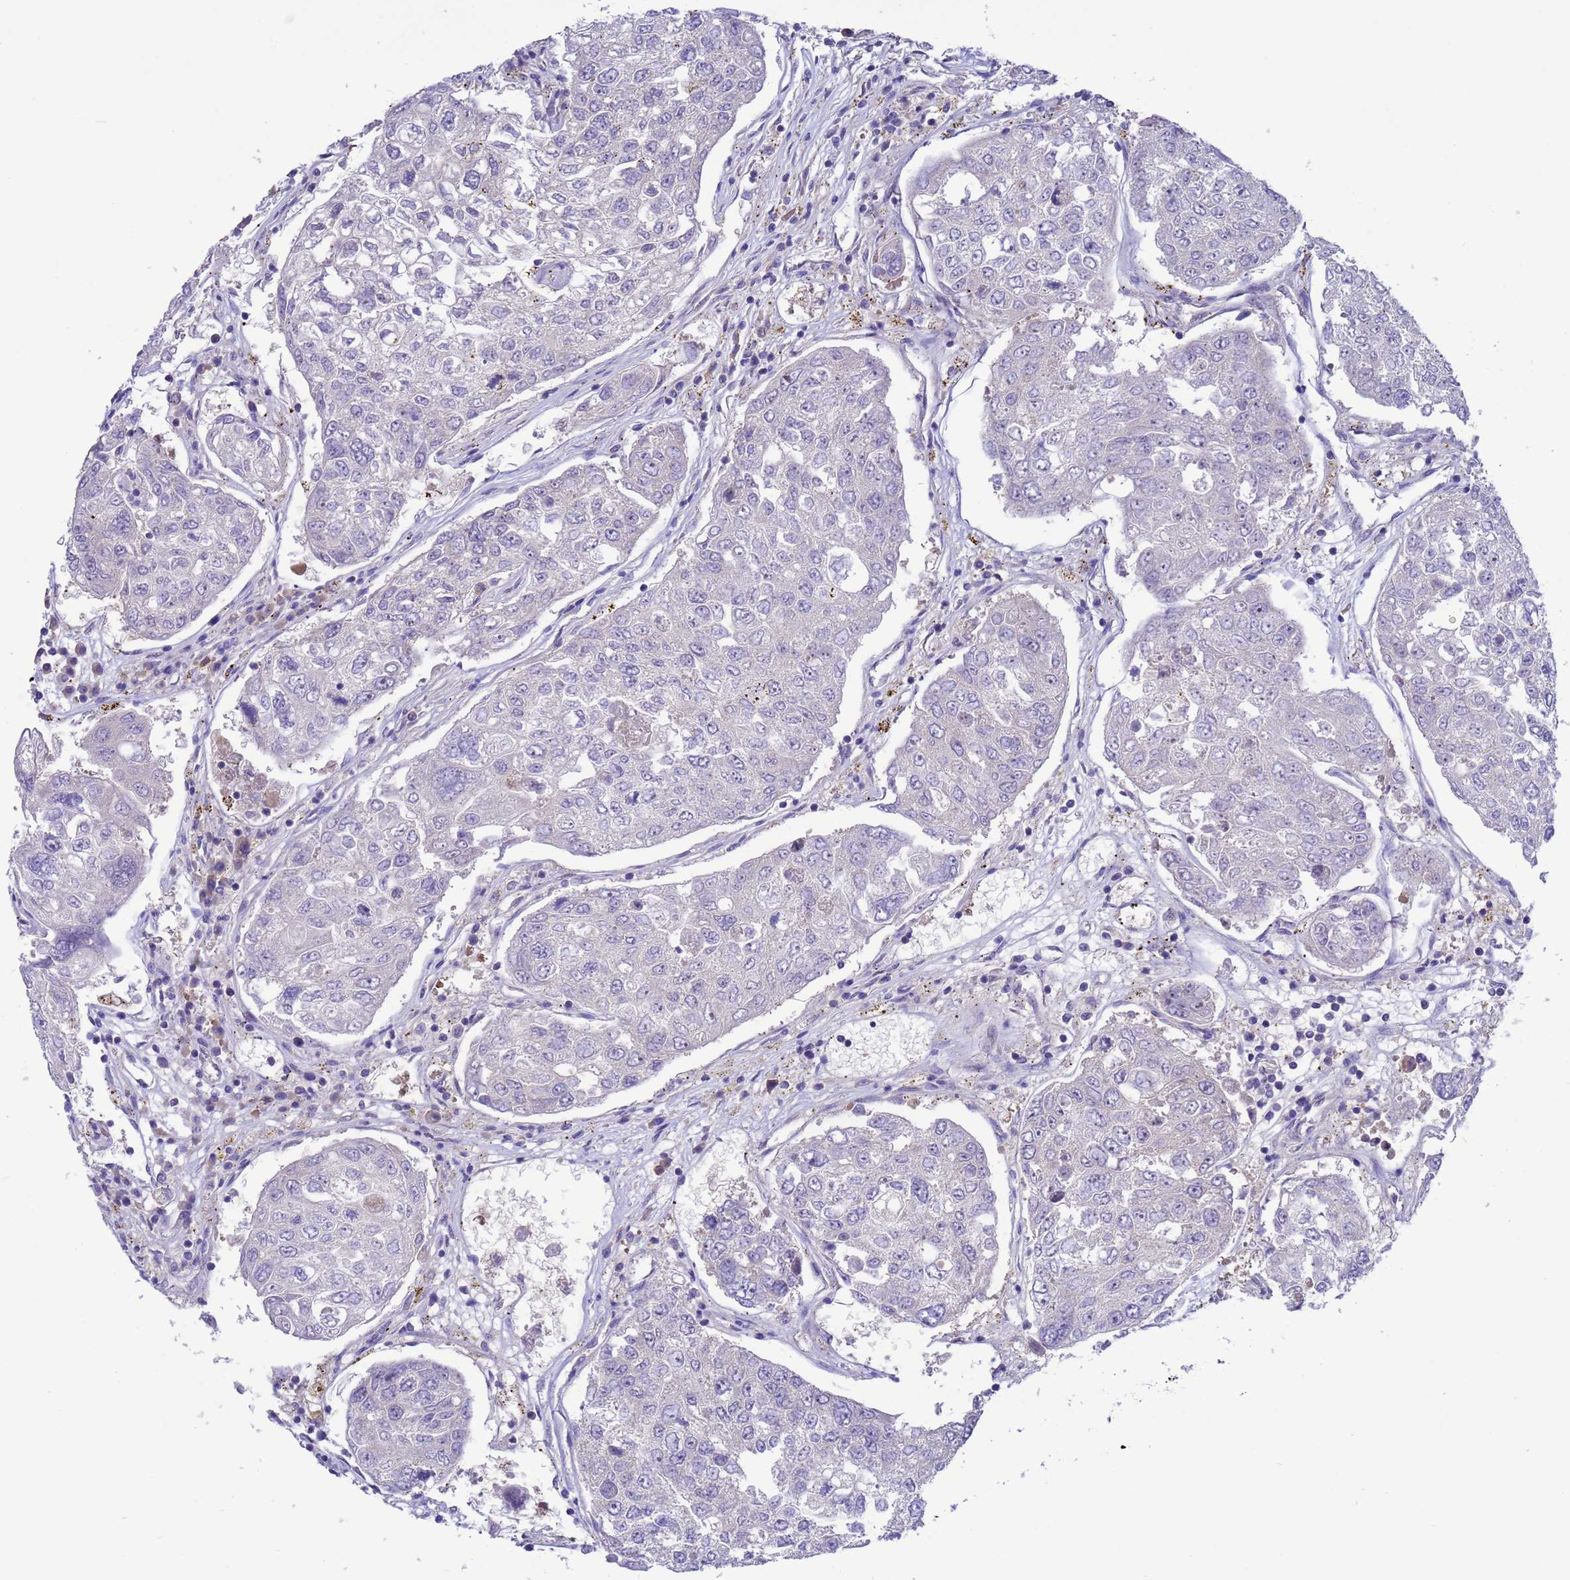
{"staining": {"intensity": "moderate", "quantity": "25%-75%", "location": "nuclear"}, "tissue": "urothelial cancer", "cell_type": "Tumor cells", "image_type": "cancer", "snomed": [{"axis": "morphology", "description": "Urothelial carcinoma, High grade"}, {"axis": "topography", "description": "Lymph node"}, {"axis": "topography", "description": "Urinary bladder"}], "caption": "Immunohistochemistry of human high-grade urothelial carcinoma reveals medium levels of moderate nuclear staining in approximately 25%-75% of tumor cells.", "gene": "ZNF461", "patient": {"sex": "male", "age": 51}}